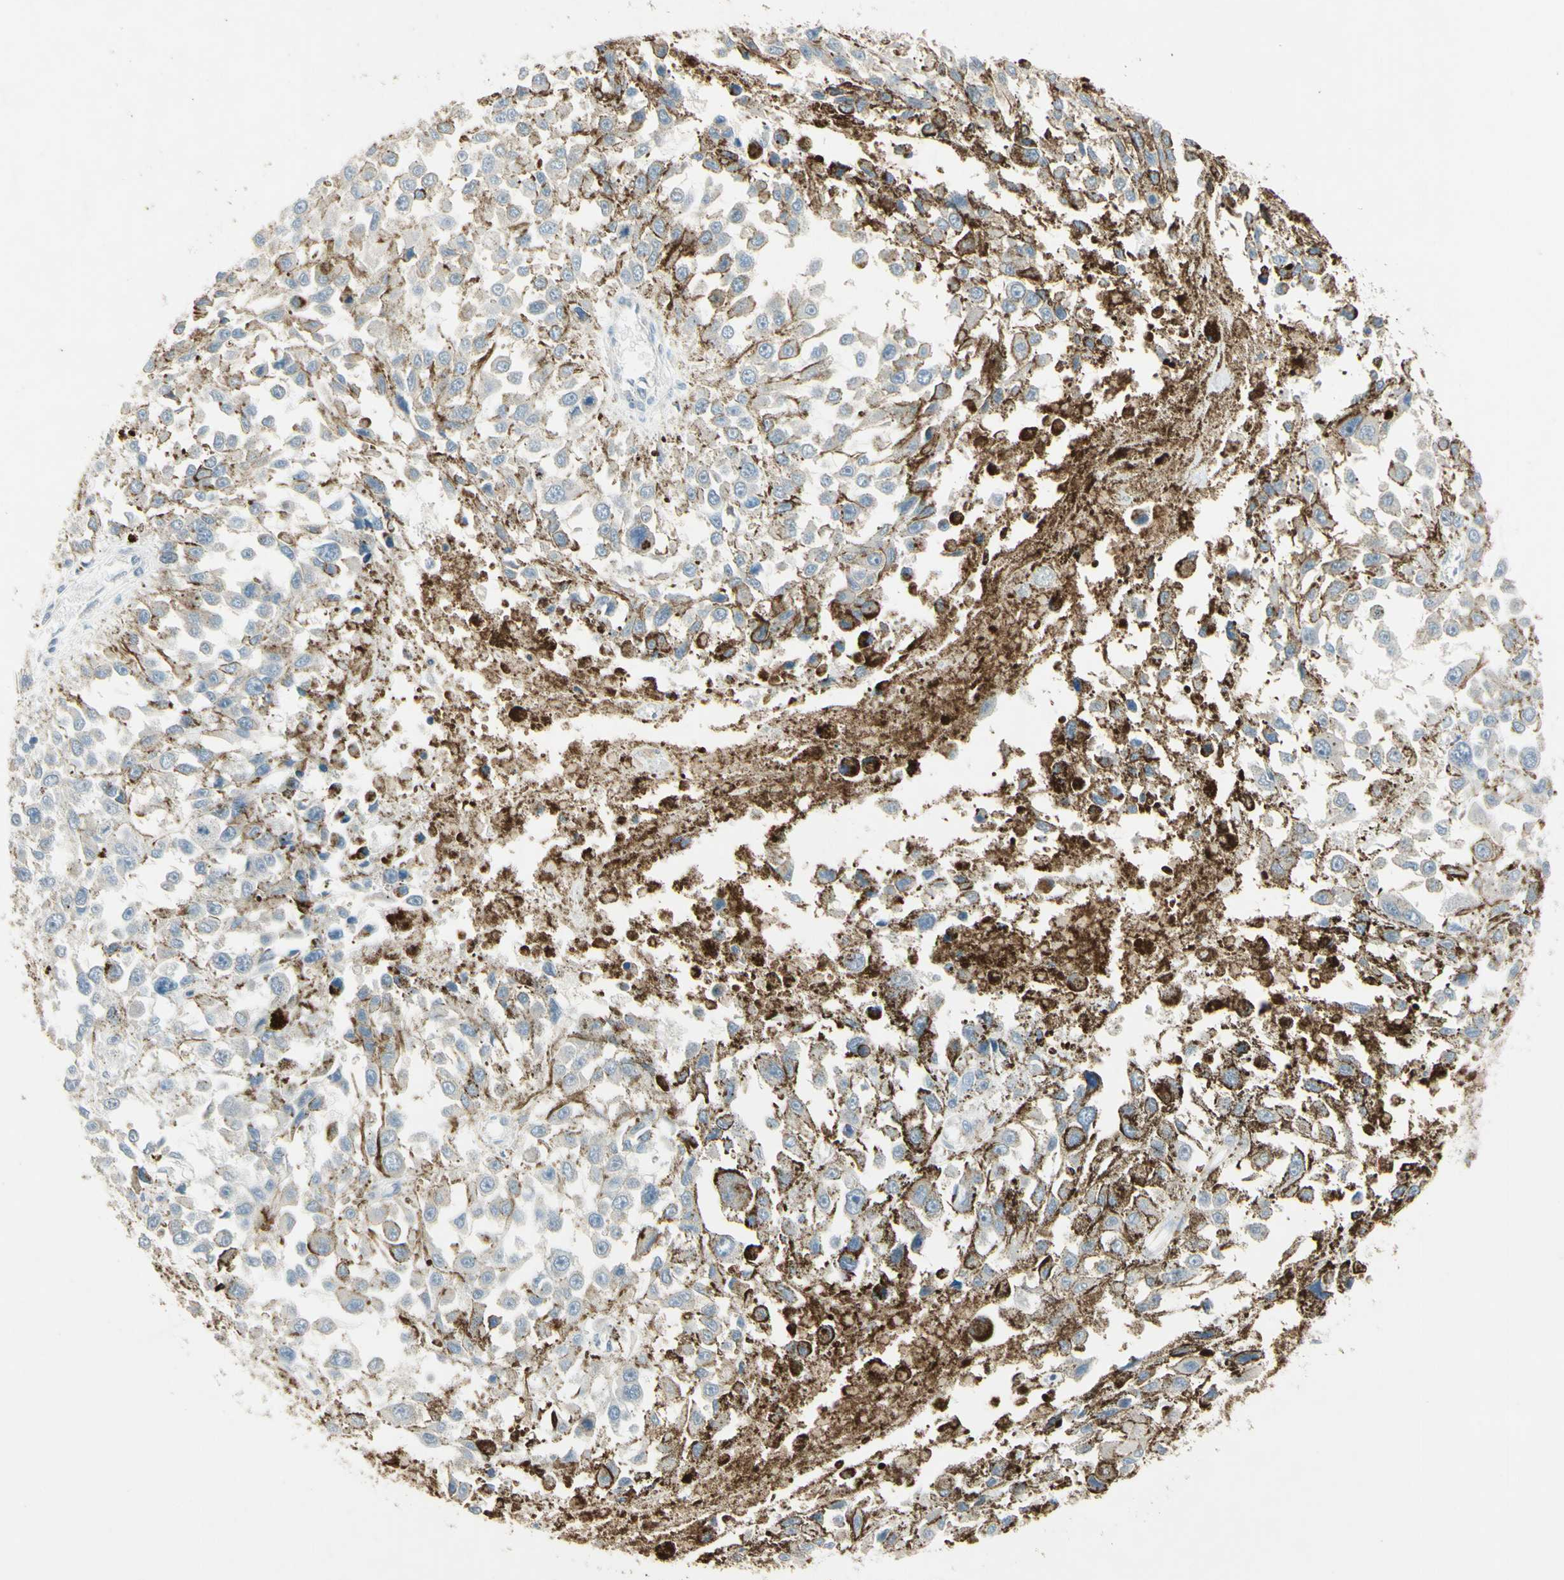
{"staining": {"intensity": "negative", "quantity": "none", "location": "none"}, "tissue": "melanoma", "cell_type": "Tumor cells", "image_type": "cancer", "snomed": [{"axis": "morphology", "description": "Malignant melanoma, Metastatic site"}, {"axis": "topography", "description": "Lymph node"}], "caption": "High magnification brightfield microscopy of melanoma stained with DAB (3,3'-diaminobenzidine) (brown) and counterstained with hematoxylin (blue): tumor cells show no significant expression. (DAB immunohistochemistry, high magnification).", "gene": "AATK", "patient": {"sex": "male", "age": 59}}